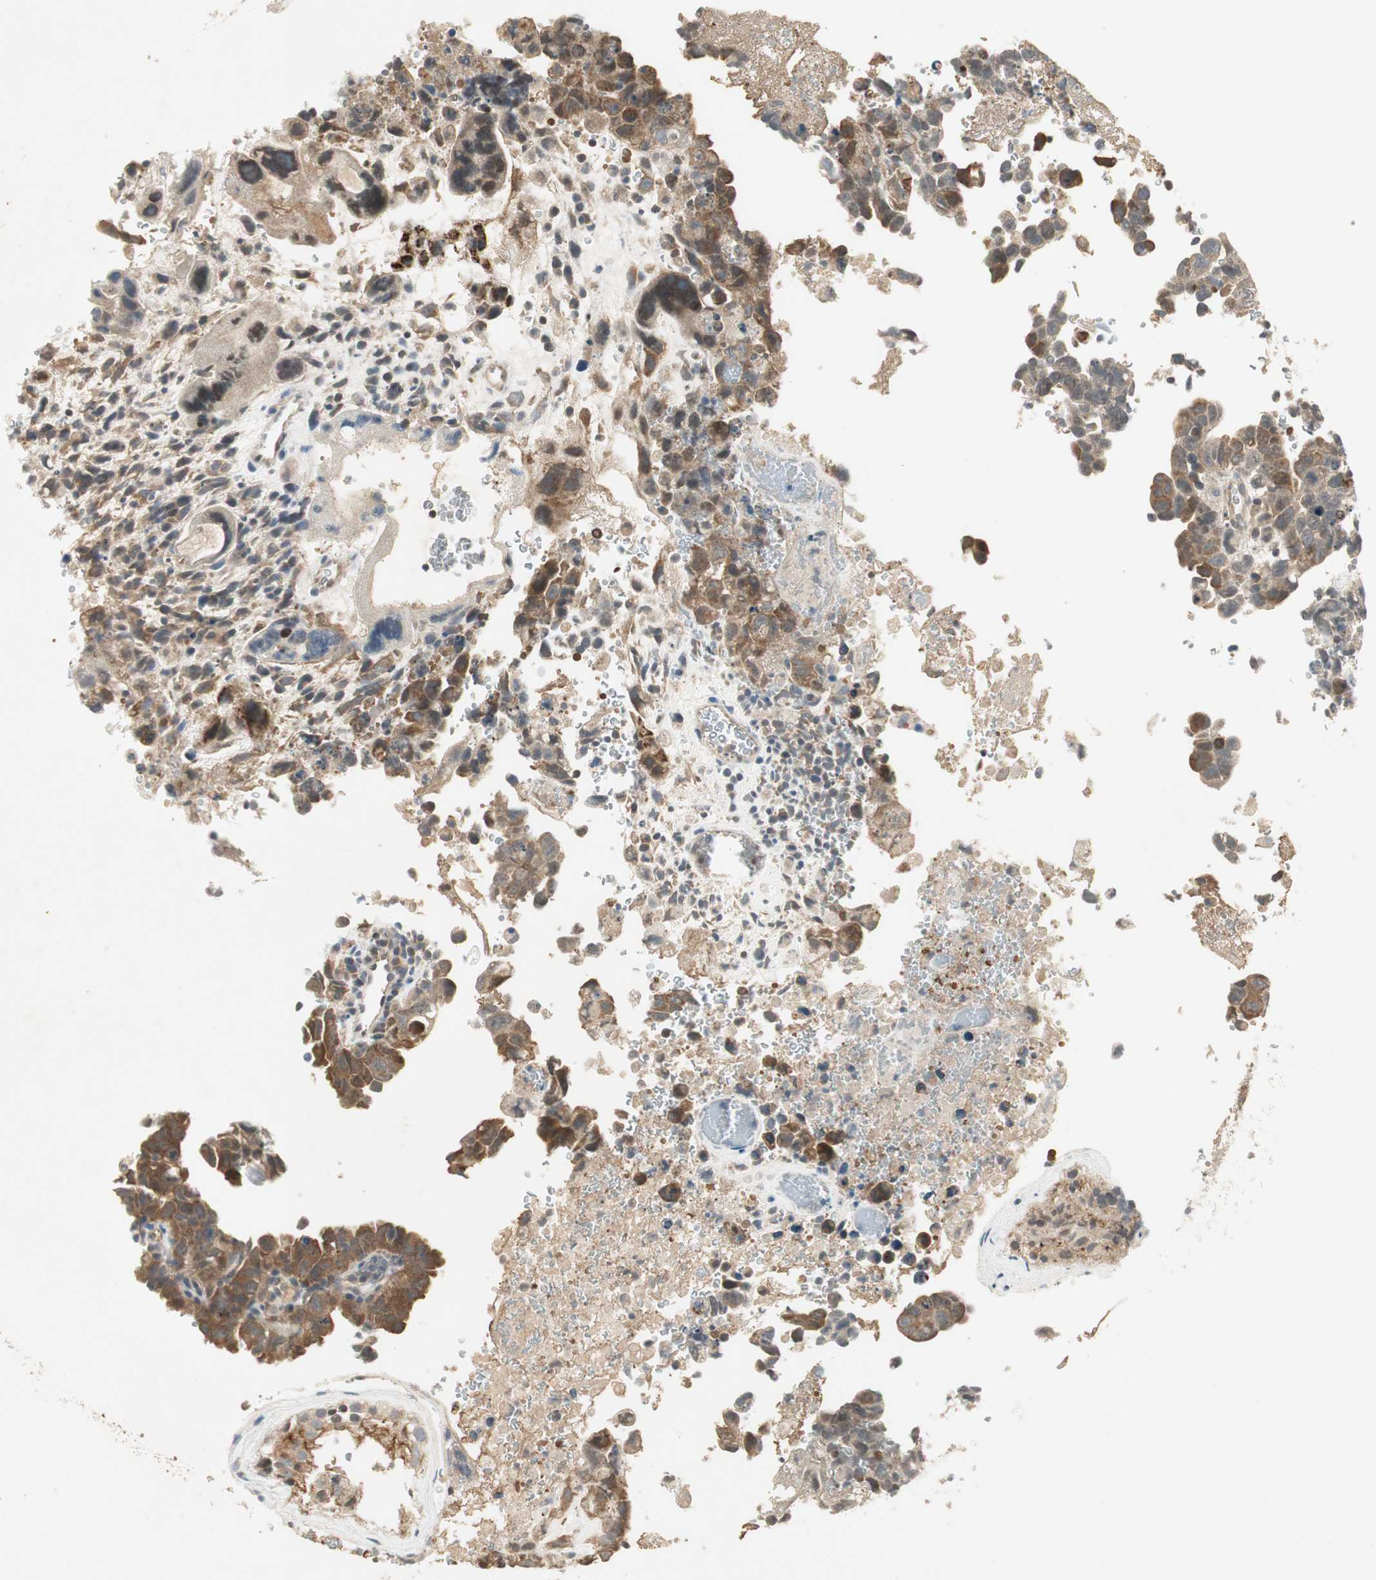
{"staining": {"intensity": "strong", "quantity": ">75%", "location": "cytoplasmic/membranous"}, "tissue": "testis cancer", "cell_type": "Tumor cells", "image_type": "cancer", "snomed": [{"axis": "morphology", "description": "Carcinoma, Embryonal, NOS"}, {"axis": "topography", "description": "Testis"}], "caption": "Brown immunohistochemical staining in human testis cancer shows strong cytoplasmic/membranous staining in approximately >75% of tumor cells.", "gene": "USP2", "patient": {"sex": "male", "age": 28}}